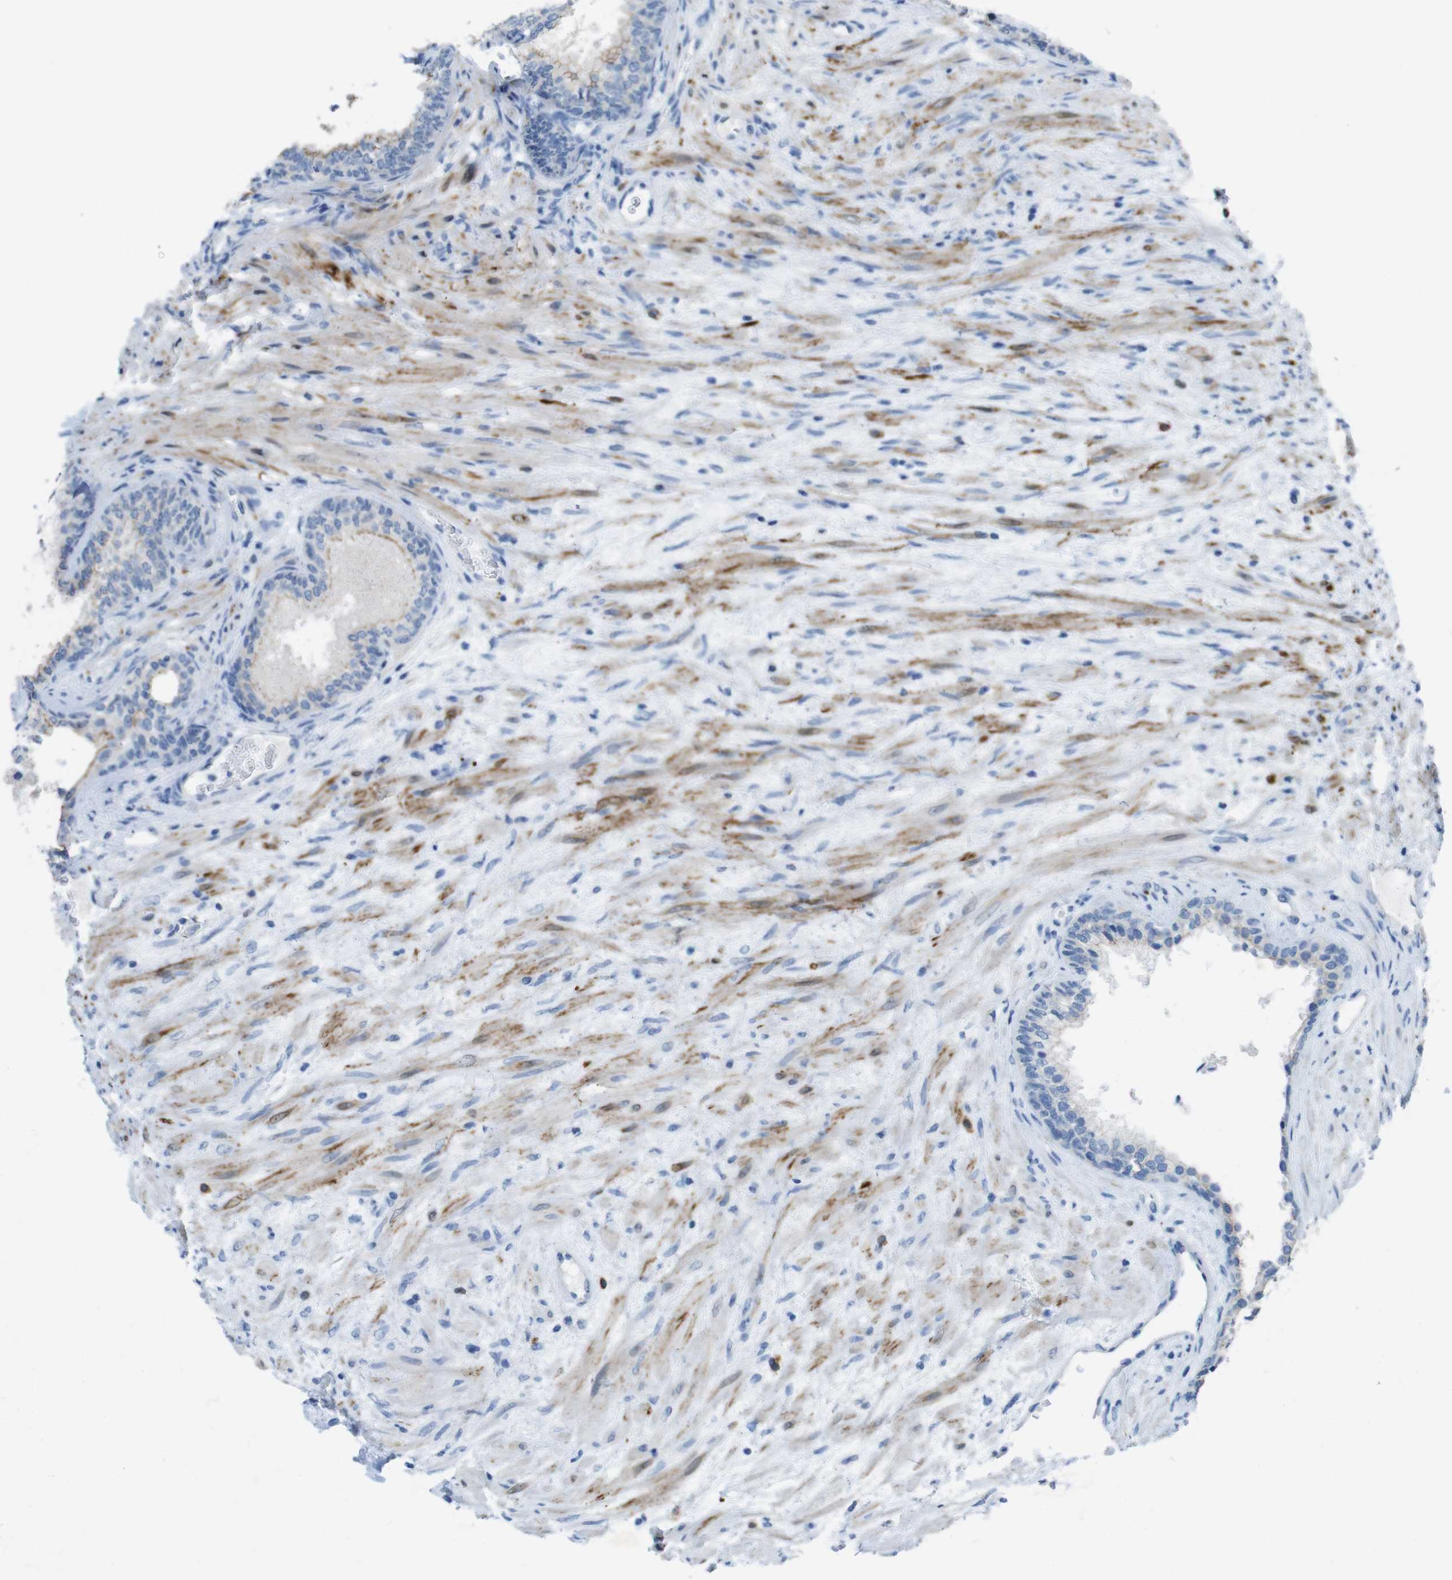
{"staining": {"intensity": "weak", "quantity": ">75%", "location": "cytoplasmic/membranous"}, "tissue": "prostate", "cell_type": "Glandular cells", "image_type": "normal", "snomed": [{"axis": "morphology", "description": "Normal tissue, NOS"}, {"axis": "topography", "description": "Prostate"}], "caption": "Immunohistochemical staining of normal human prostate exhibits low levels of weak cytoplasmic/membranous expression in approximately >75% of glandular cells. Using DAB (3,3'-diaminobenzidine) (brown) and hematoxylin (blue) stains, captured at high magnification using brightfield microscopy.", "gene": "TJP3", "patient": {"sex": "male", "age": 76}}